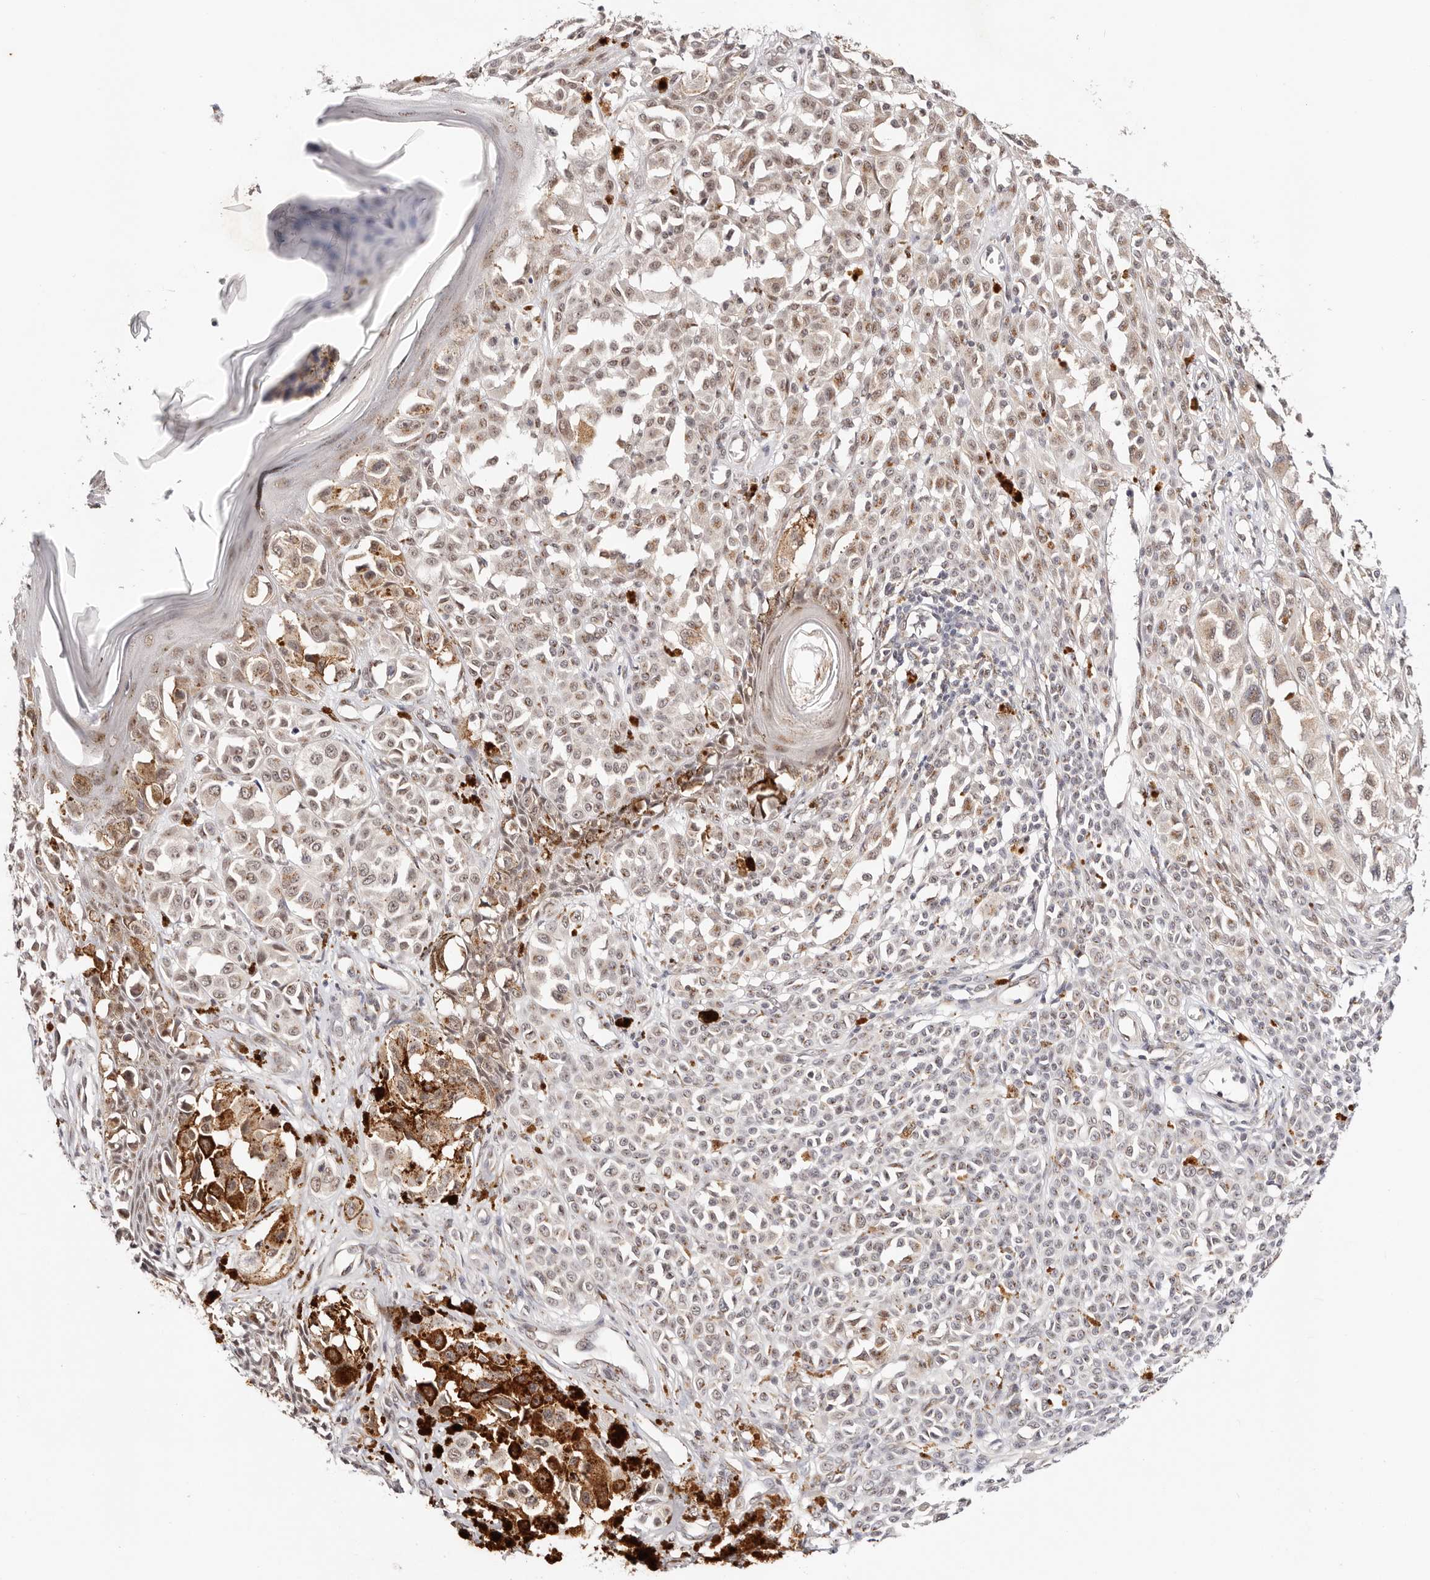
{"staining": {"intensity": "weak", "quantity": ">75%", "location": "cytoplasmic/membranous,nuclear"}, "tissue": "melanoma", "cell_type": "Tumor cells", "image_type": "cancer", "snomed": [{"axis": "morphology", "description": "Malignant melanoma, NOS"}, {"axis": "topography", "description": "Skin of leg"}], "caption": "Immunohistochemistry (DAB (3,3'-diaminobenzidine)) staining of human malignant melanoma exhibits weak cytoplasmic/membranous and nuclear protein expression in about >75% of tumor cells. Immunohistochemistry stains the protein in brown and the nuclei are stained blue.", "gene": "VIPAS39", "patient": {"sex": "female", "age": 72}}